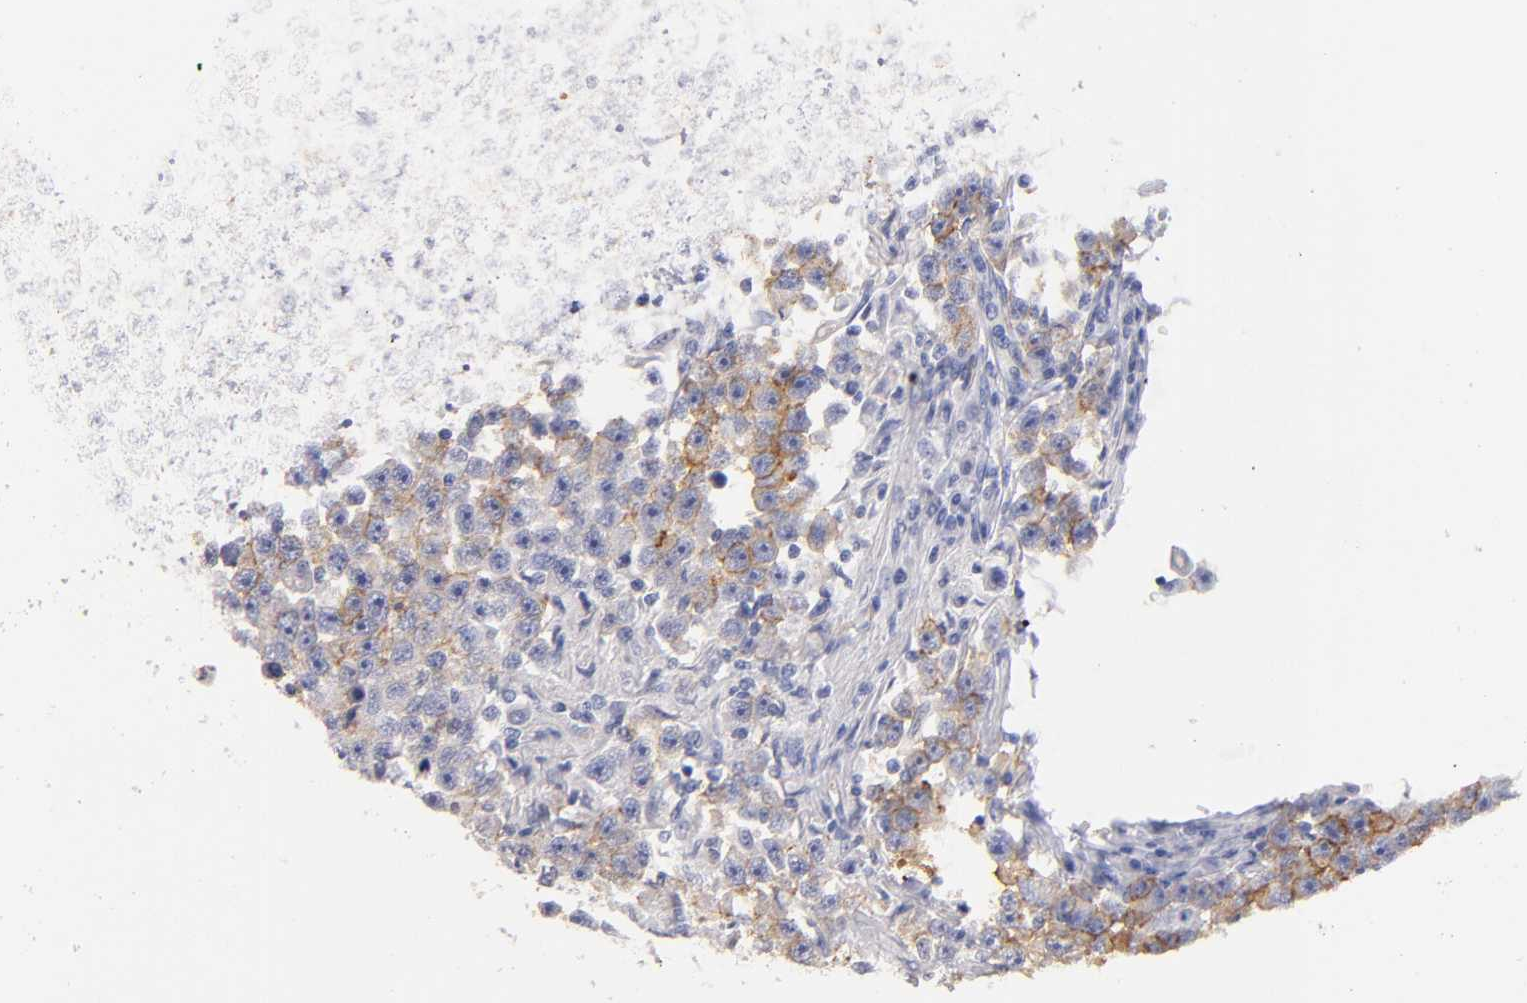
{"staining": {"intensity": "weak", "quantity": "<25%", "location": "cytoplasmic/membranous"}, "tissue": "testis cancer", "cell_type": "Tumor cells", "image_type": "cancer", "snomed": [{"axis": "morphology", "description": "Seminoma, NOS"}, {"axis": "topography", "description": "Testis"}], "caption": "A high-resolution image shows immunohistochemistry staining of testis cancer, which demonstrates no significant positivity in tumor cells. (Immunohistochemistry (ihc), brightfield microscopy, high magnification).", "gene": "KIT", "patient": {"sex": "male", "age": 33}}